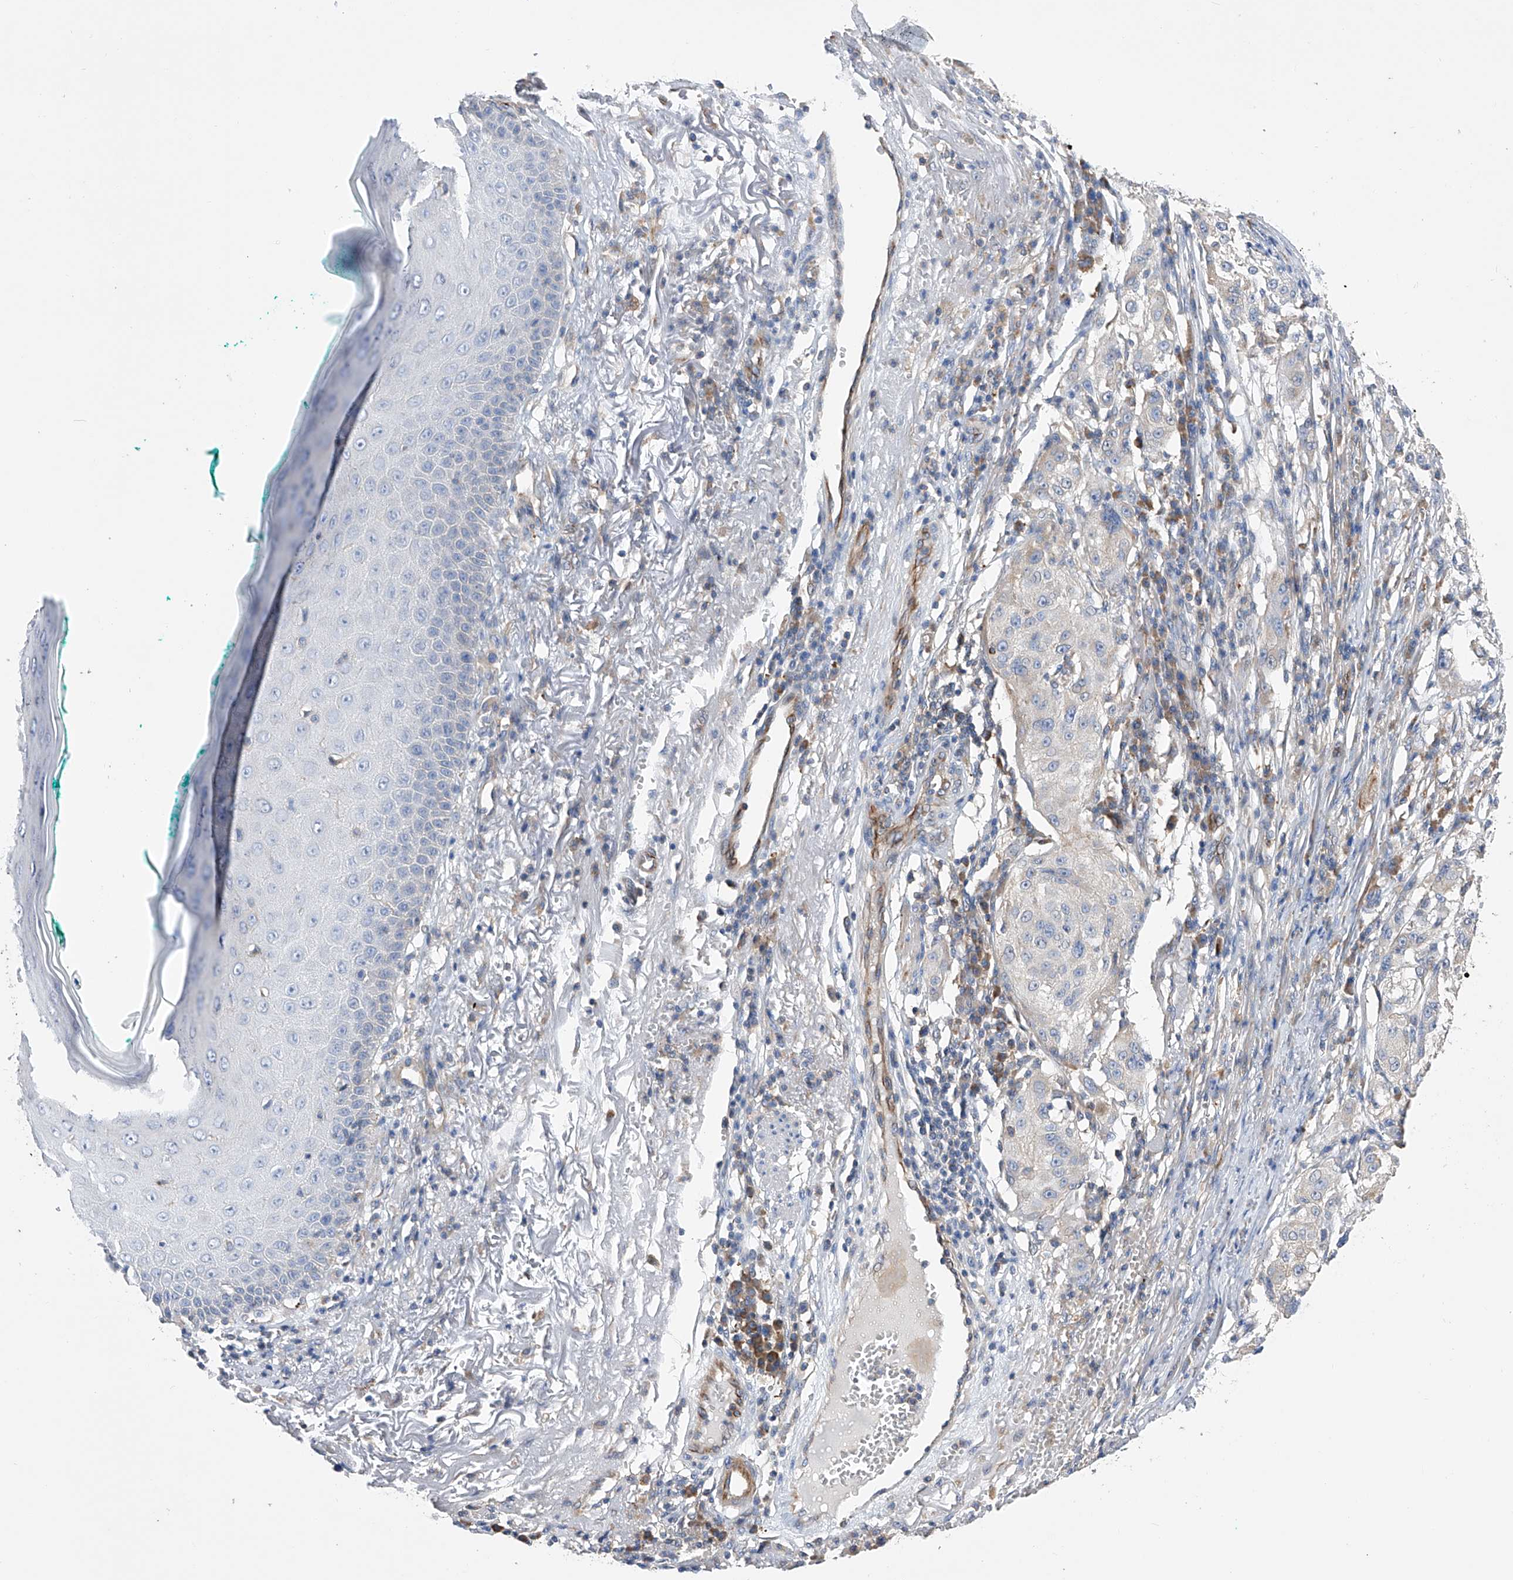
{"staining": {"intensity": "negative", "quantity": "none", "location": "none"}, "tissue": "melanoma", "cell_type": "Tumor cells", "image_type": "cancer", "snomed": [{"axis": "morphology", "description": "Necrosis, NOS"}, {"axis": "morphology", "description": "Malignant melanoma, NOS"}, {"axis": "topography", "description": "Skin"}], "caption": "Image shows no protein positivity in tumor cells of malignant melanoma tissue.", "gene": "NFATC4", "patient": {"sex": "female", "age": 87}}